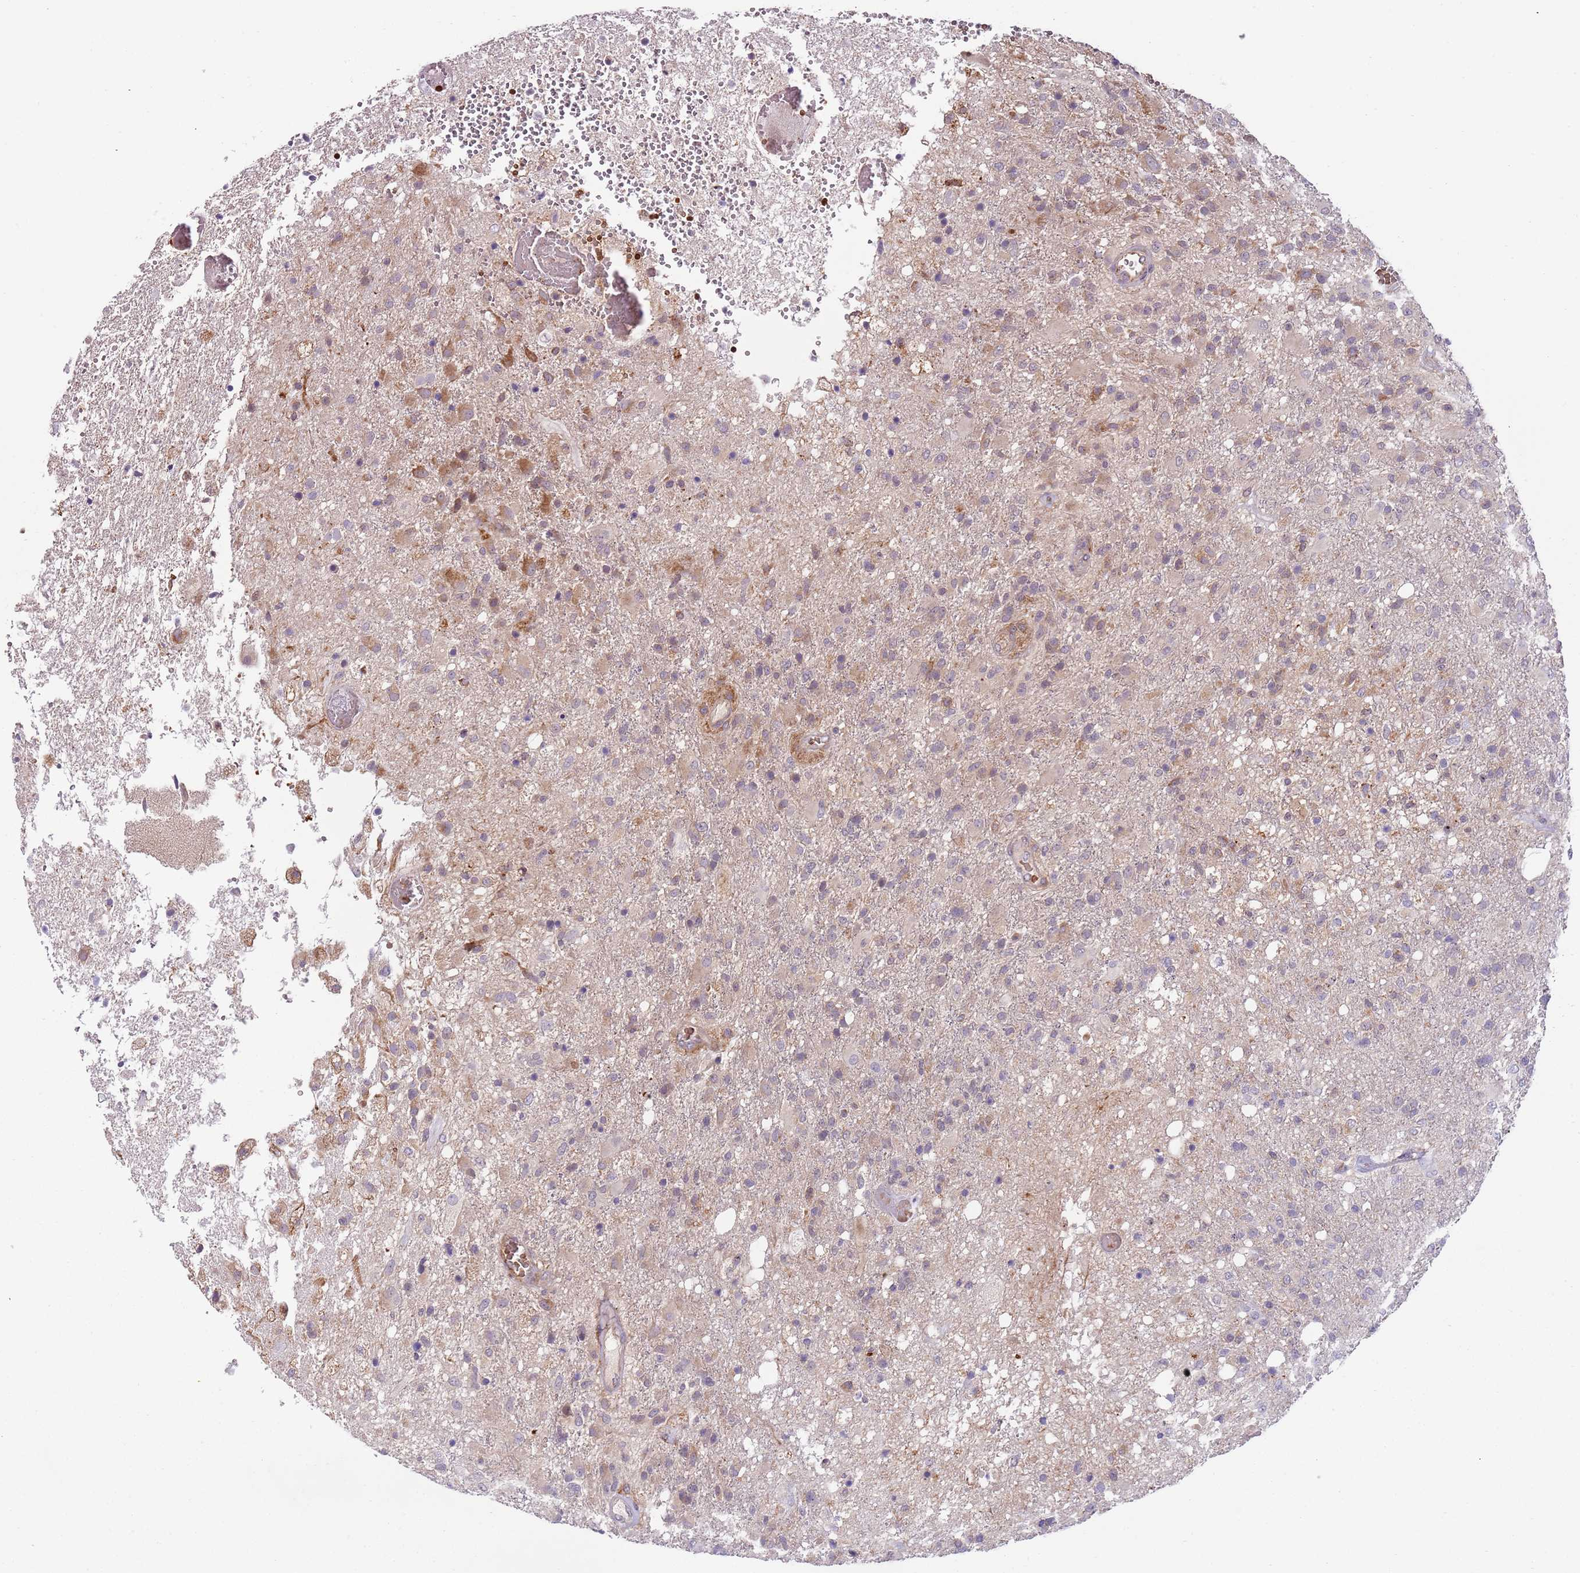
{"staining": {"intensity": "moderate", "quantity": "<25%", "location": "cytoplasmic/membranous"}, "tissue": "glioma", "cell_type": "Tumor cells", "image_type": "cancer", "snomed": [{"axis": "morphology", "description": "Glioma, malignant, High grade"}, {"axis": "topography", "description": "Brain"}], "caption": "Brown immunohistochemical staining in malignant high-grade glioma reveals moderate cytoplasmic/membranous positivity in approximately <25% of tumor cells.", "gene": "VWCE", "patient": {"sex": "female", "age": 74}}